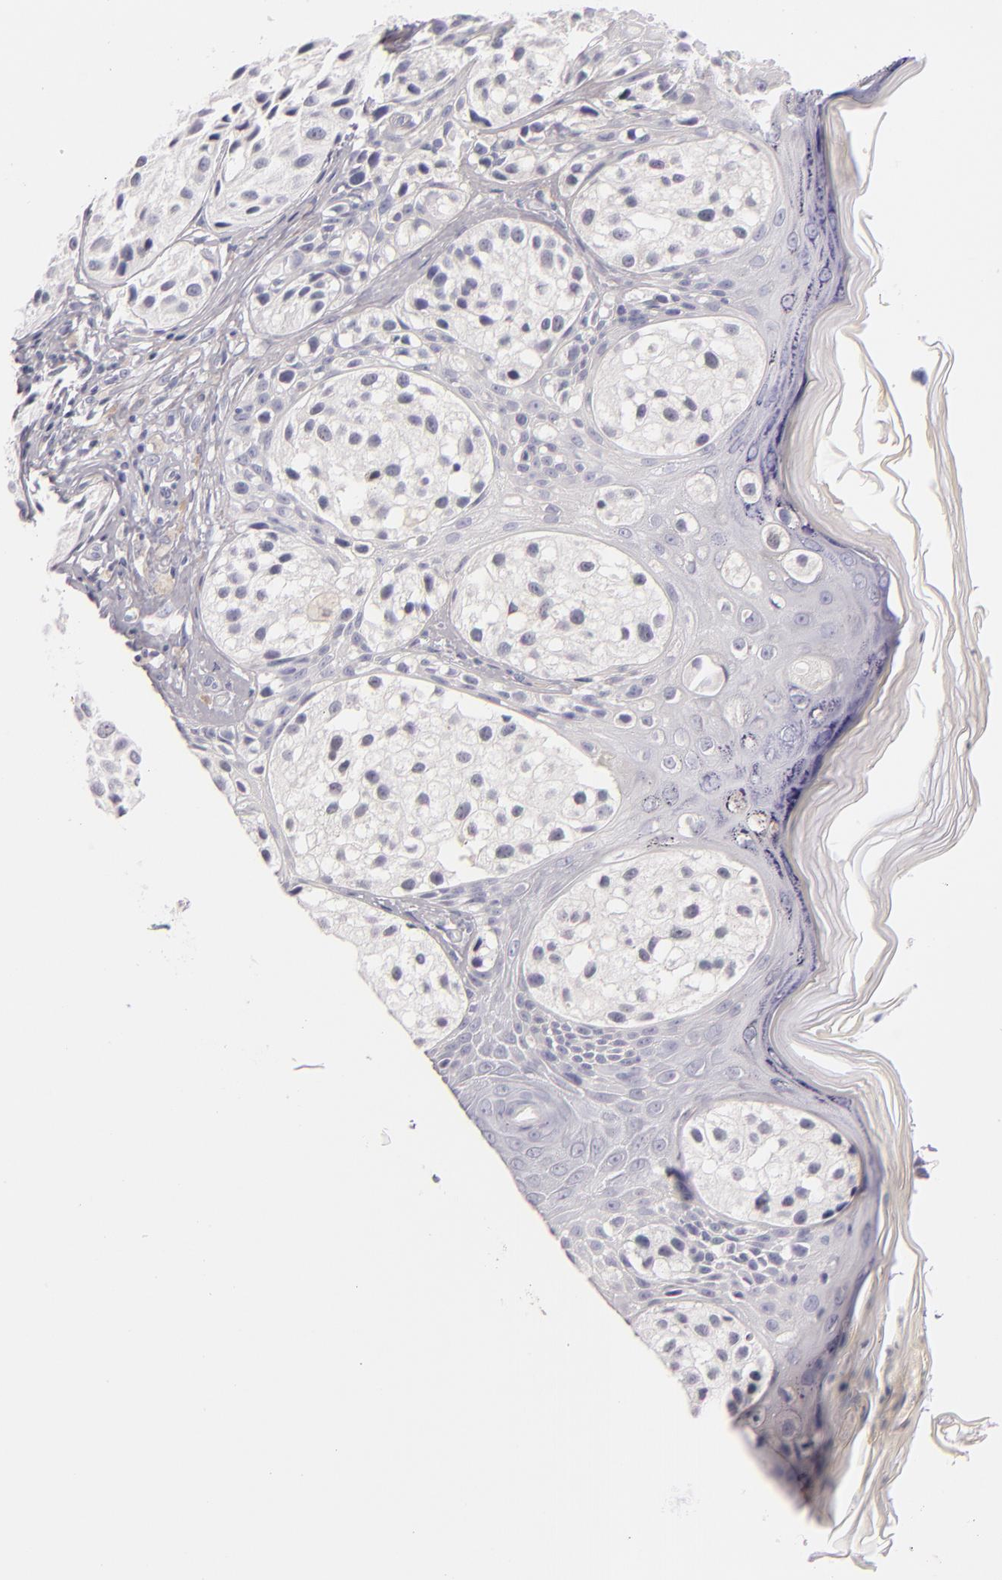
{"staining": {"intensity": "negative", "quantity": "none", "location": "none"}, "tissue": "melanoma", "cell_type": "Tumor cells", "image_type": "cancer", "snomed": [{"axis": "morphology", "description": "Malignant melanoma, NOS"}, {"axis": "topography", "description": "Skin"}], "caption": "High power microscopy micrograph of an IHC image of melanoma, revealing no significant positivity in tumor cells. (IHC, brightfield microscopy, high magnification).", "gene": "FABP1", "patient": {"sex": "male", "age": 23}}